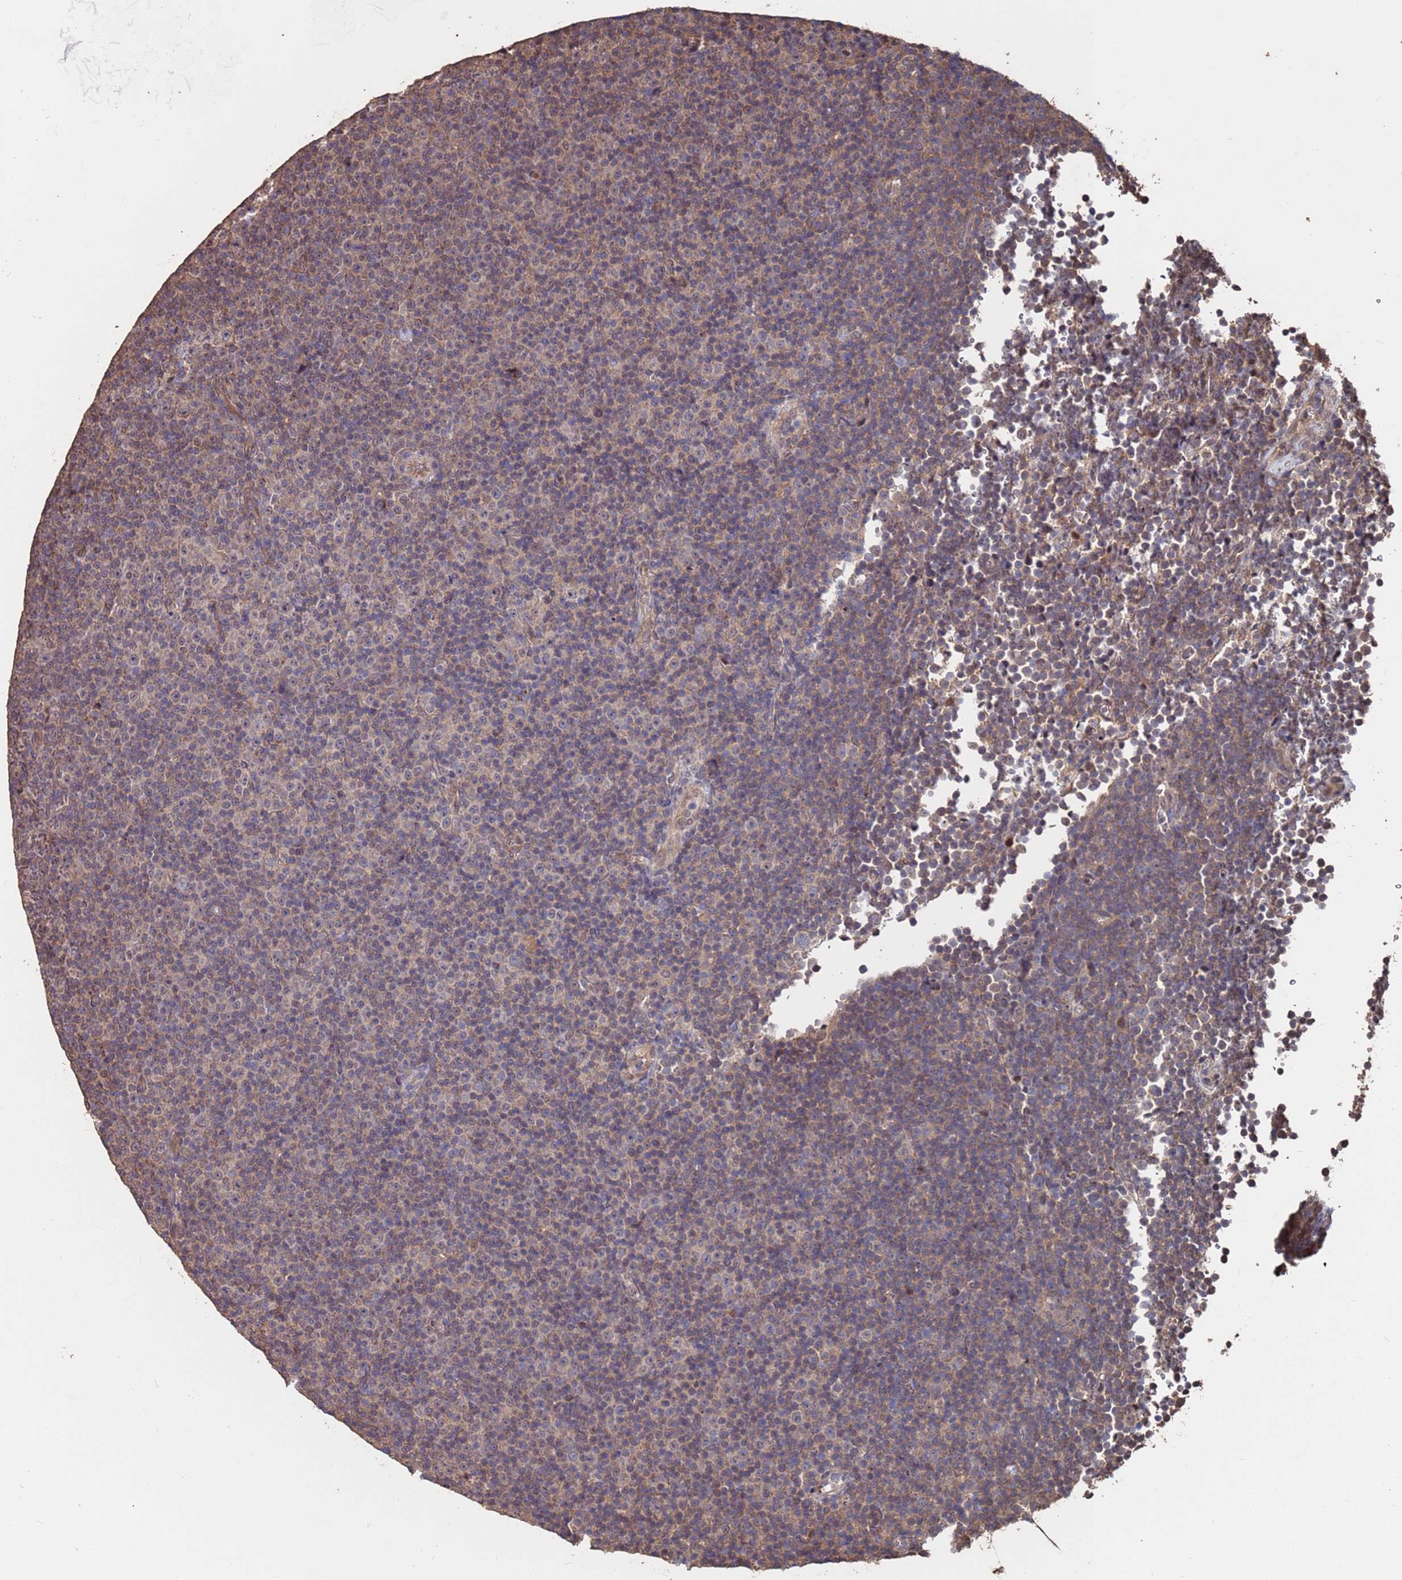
{"staining": {"intensity": "weak", "quantity": "<25%", "location": "cytoplasmic/membranous"}, "tissue": "lymphoma", "cell_type": "Tumor cells", "image_type": "cancer", "snomed": [{"axis": "morphology", "description": "Malignant lymphoma, non-Hodgkin's type, Low grade"}, {"axis": "topography", "description": "Lymph node"}], "caption": "Low-grade malignant lymphoma, non-Hodgkin's type was stained to show a protein in brown. There is no significant staining in tumor cells. (Brightfield microscopy of DAB immunohistochemistry at high magnification).", "gene": "PRR7", "patient": {"sex": "female", "age": 67}}